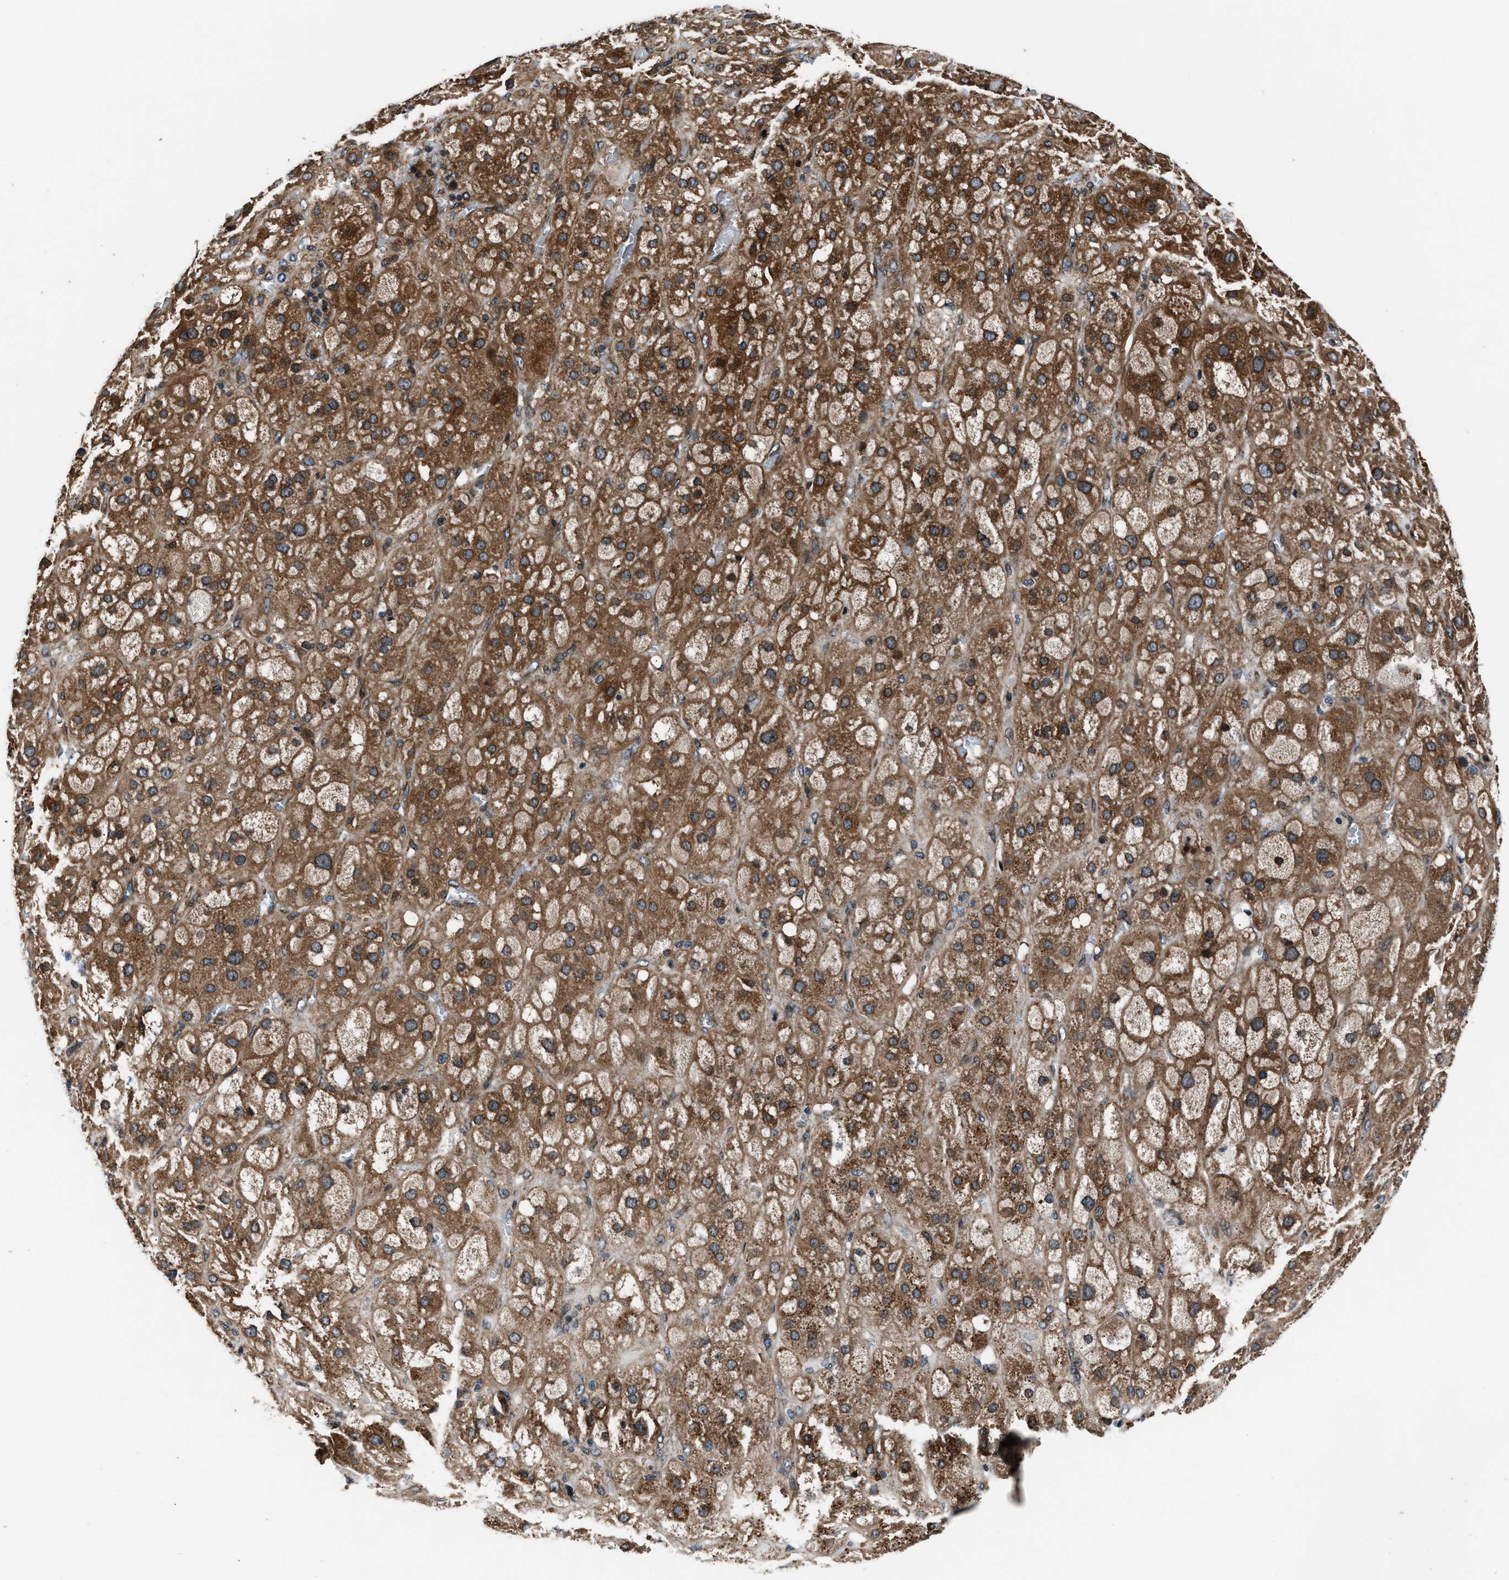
{"staining": {"intensity": "moderate", "quantity": ">75%", "location": "cytoplasmic/membranous"}, "tissue": "adrenal gland", "cell_type": "Glandular cells", "image_type": "normal", "snomed": [{"axis": "morphology", "description": "Normal tissue, NOS"}, {"axis": "topography", "description": "Adrenal gland"}], "caption": "This micrograph demonstrates immunohistochemistry (IHC) staining of unremarkable adrenal gland, with medium moderate cytoplasmic/membranous positivity in approximately >75% of glandular cells.", "gene": "DYNC2I1", "patient": {"sex": "female", "age": 47}}